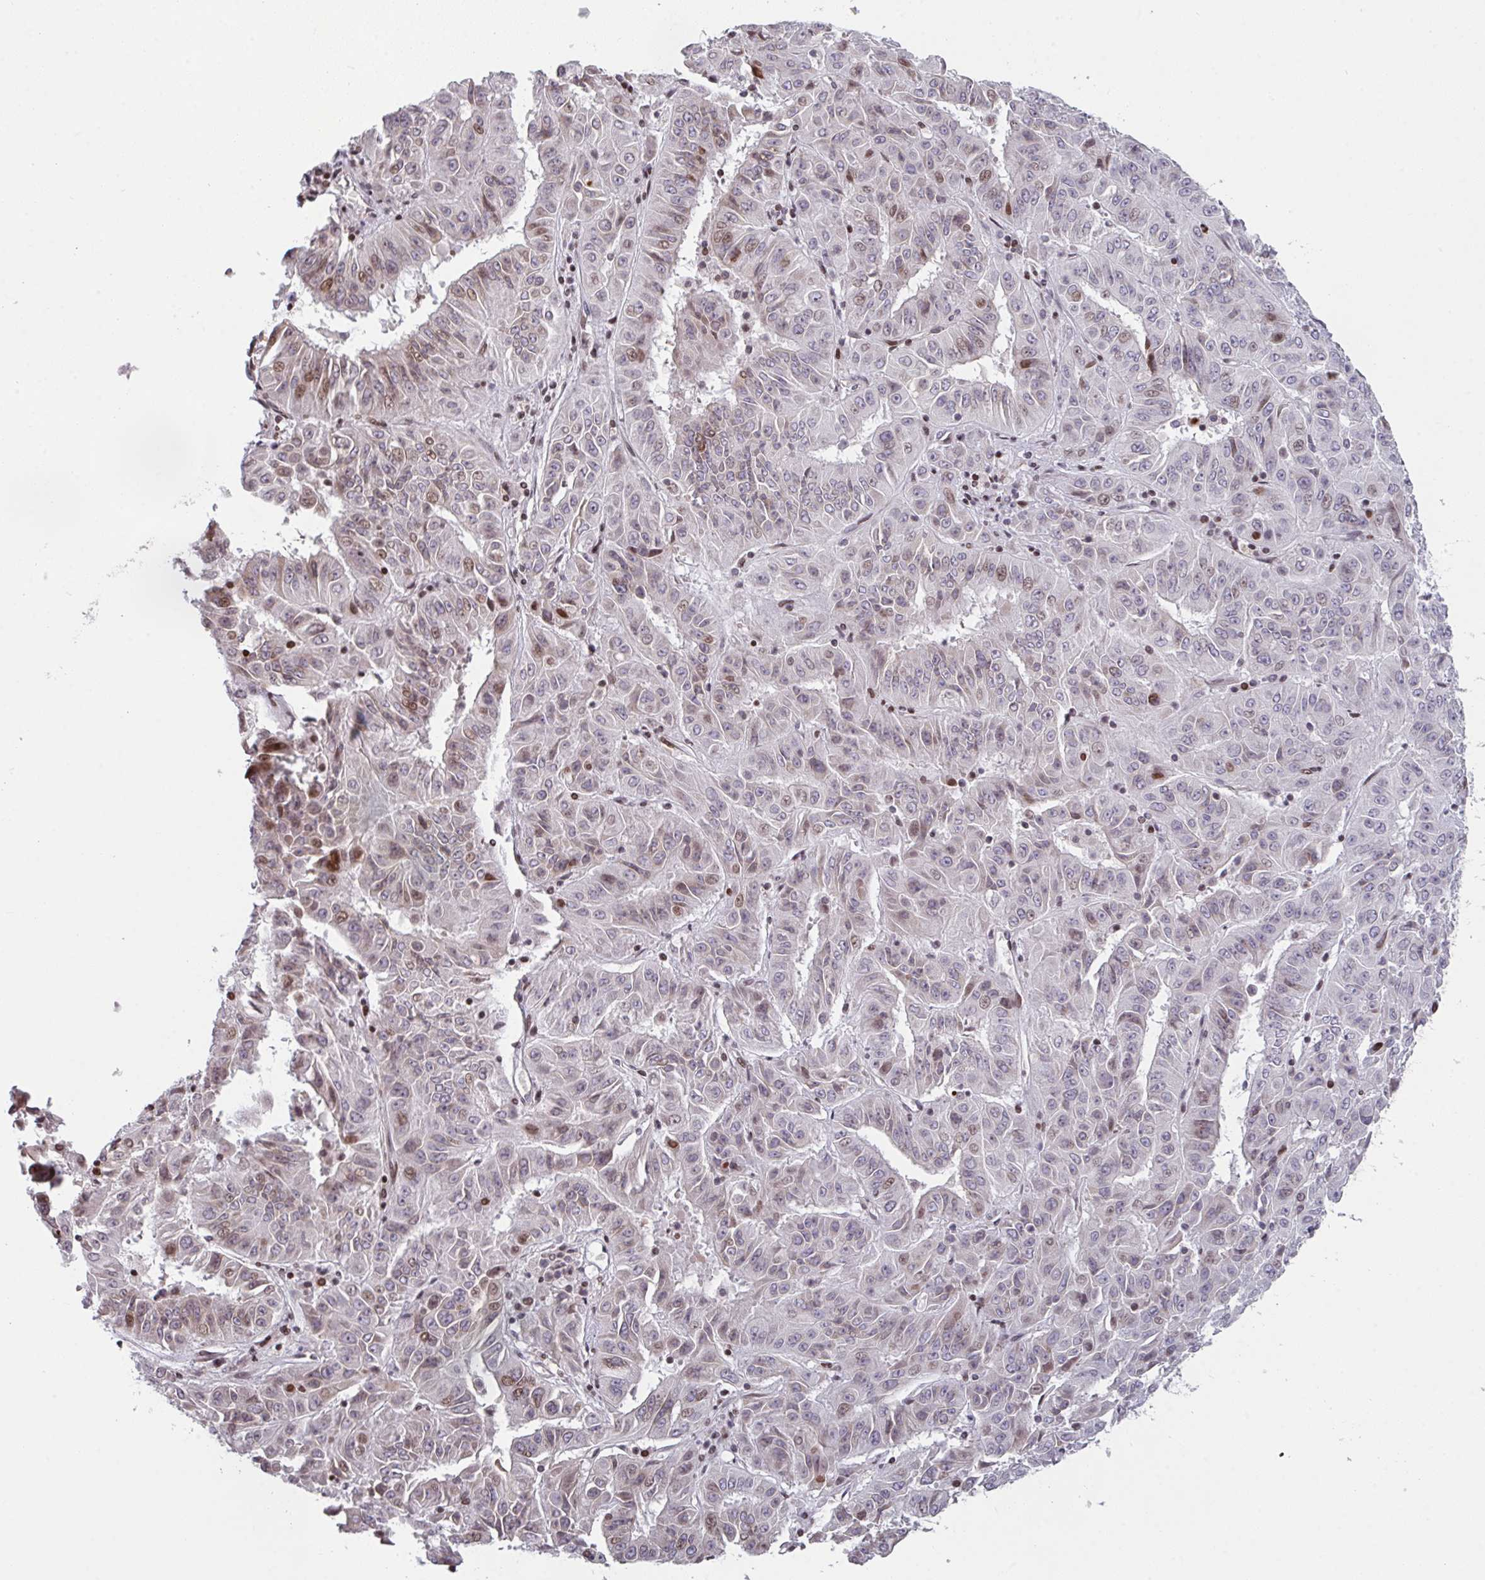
{"staining": {"intensity": "moderate", "quantity": "<25%", "location": "nuclear"}, "tissue": "pancreatic cancer", "cell_type": "Tumor cells", "image_type": "cancer", "snomed": [{"axis": "morphology", "description": "Adenocarcinoma, NOS"}, {"axis": "topography", "description": "Pancreas"}], "caption": "DAB immunohistochemical staining of pancreatic cancer exhibits moderate nuclear protein expression in approximately <25% of tumor cells.", "gene": "PCDHB8", "patient": {"sex": "male", "age": 63}}